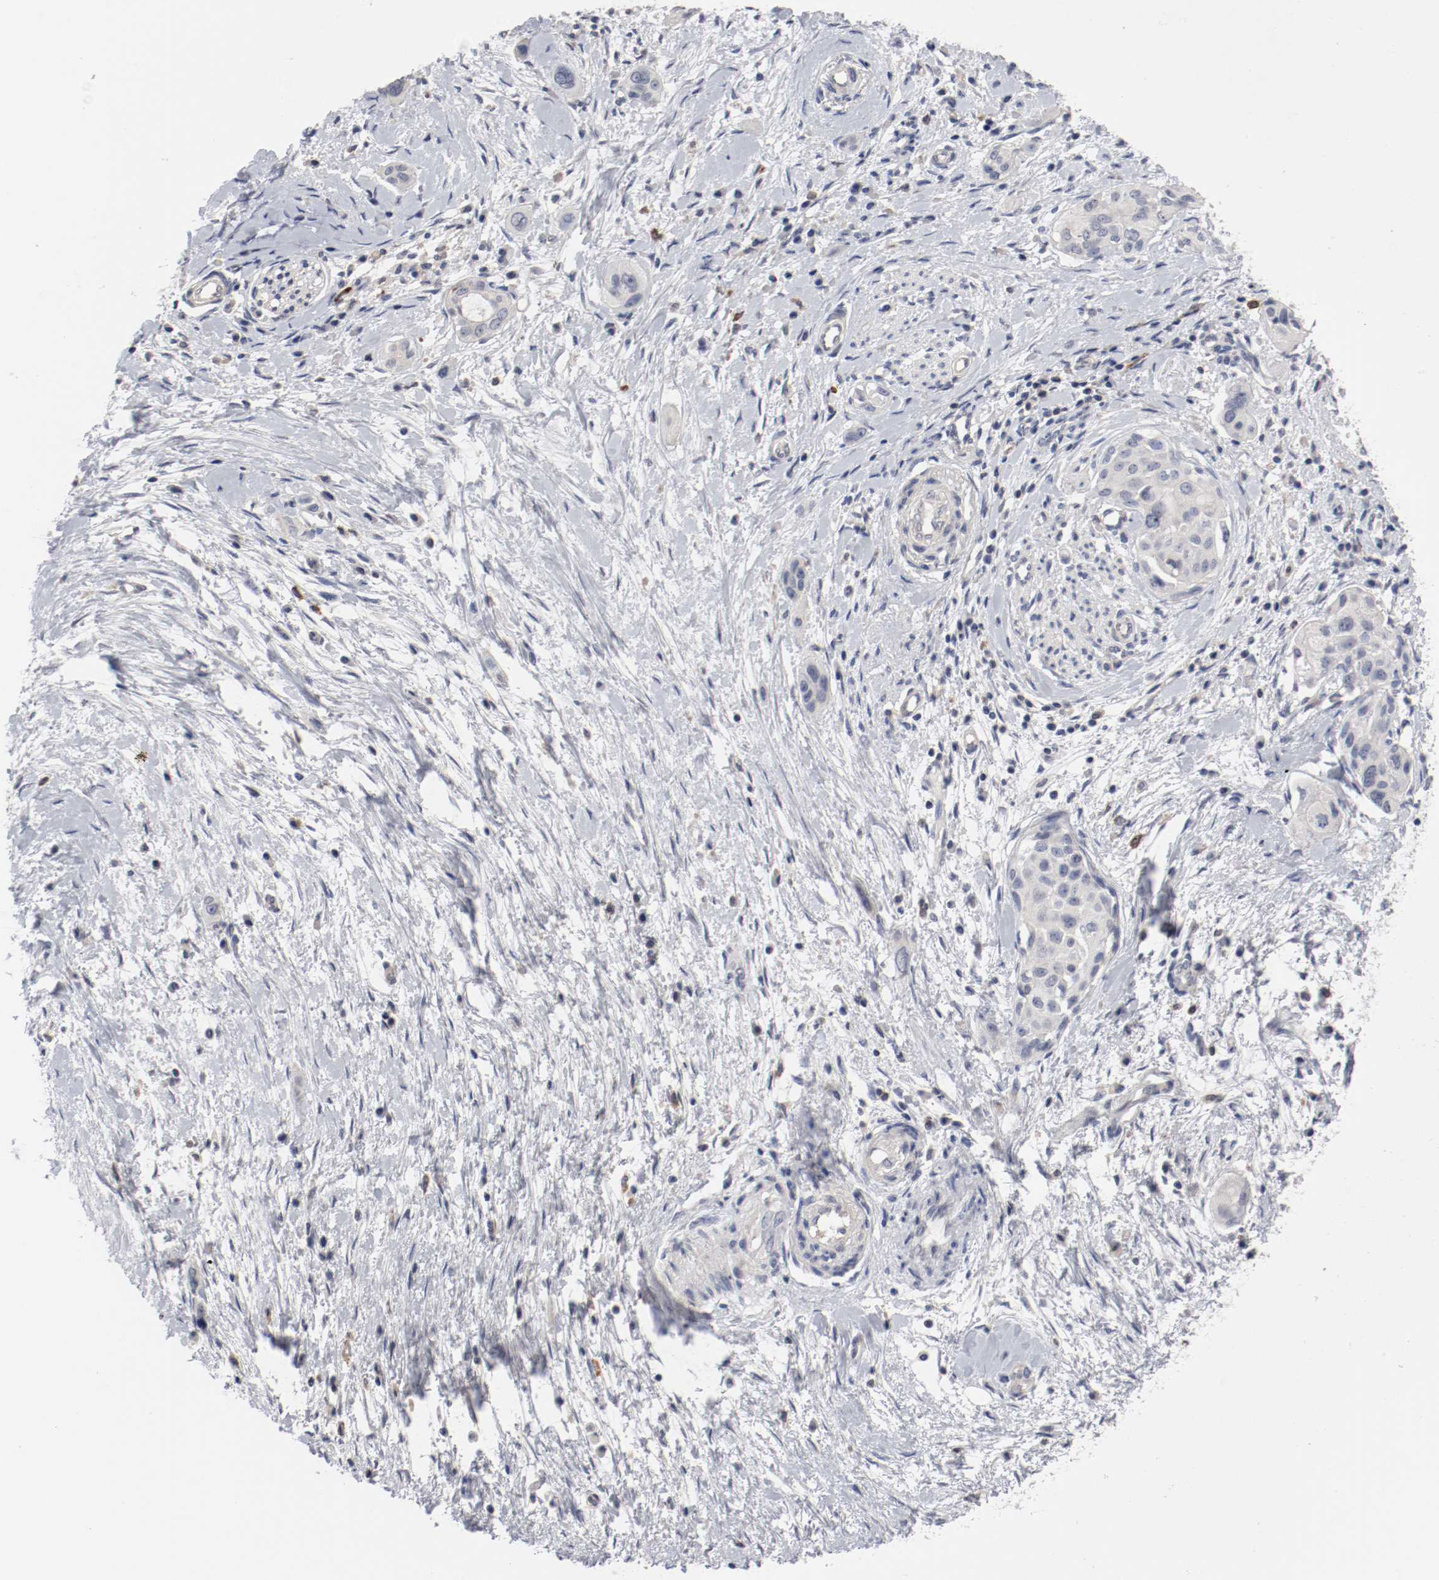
{"staining": {"intensity": "negative", "quantity": "none", "location": "none"}, "tissue": "pancreatic cancer", "cell_type": "Tumor cells", "image_type": "cancer", "snomed": [{"axis": "morphology", "description": "Adenocarcinoma, NOS"}, {"axis": "topography", "description": "Pancreas"}], "caption": "The photomicrograph displays no staining of tumor cells in adenocarcinoma (pancreatic).", "gene": "CBL", "patient": {"sex": "female", "age": 60}}